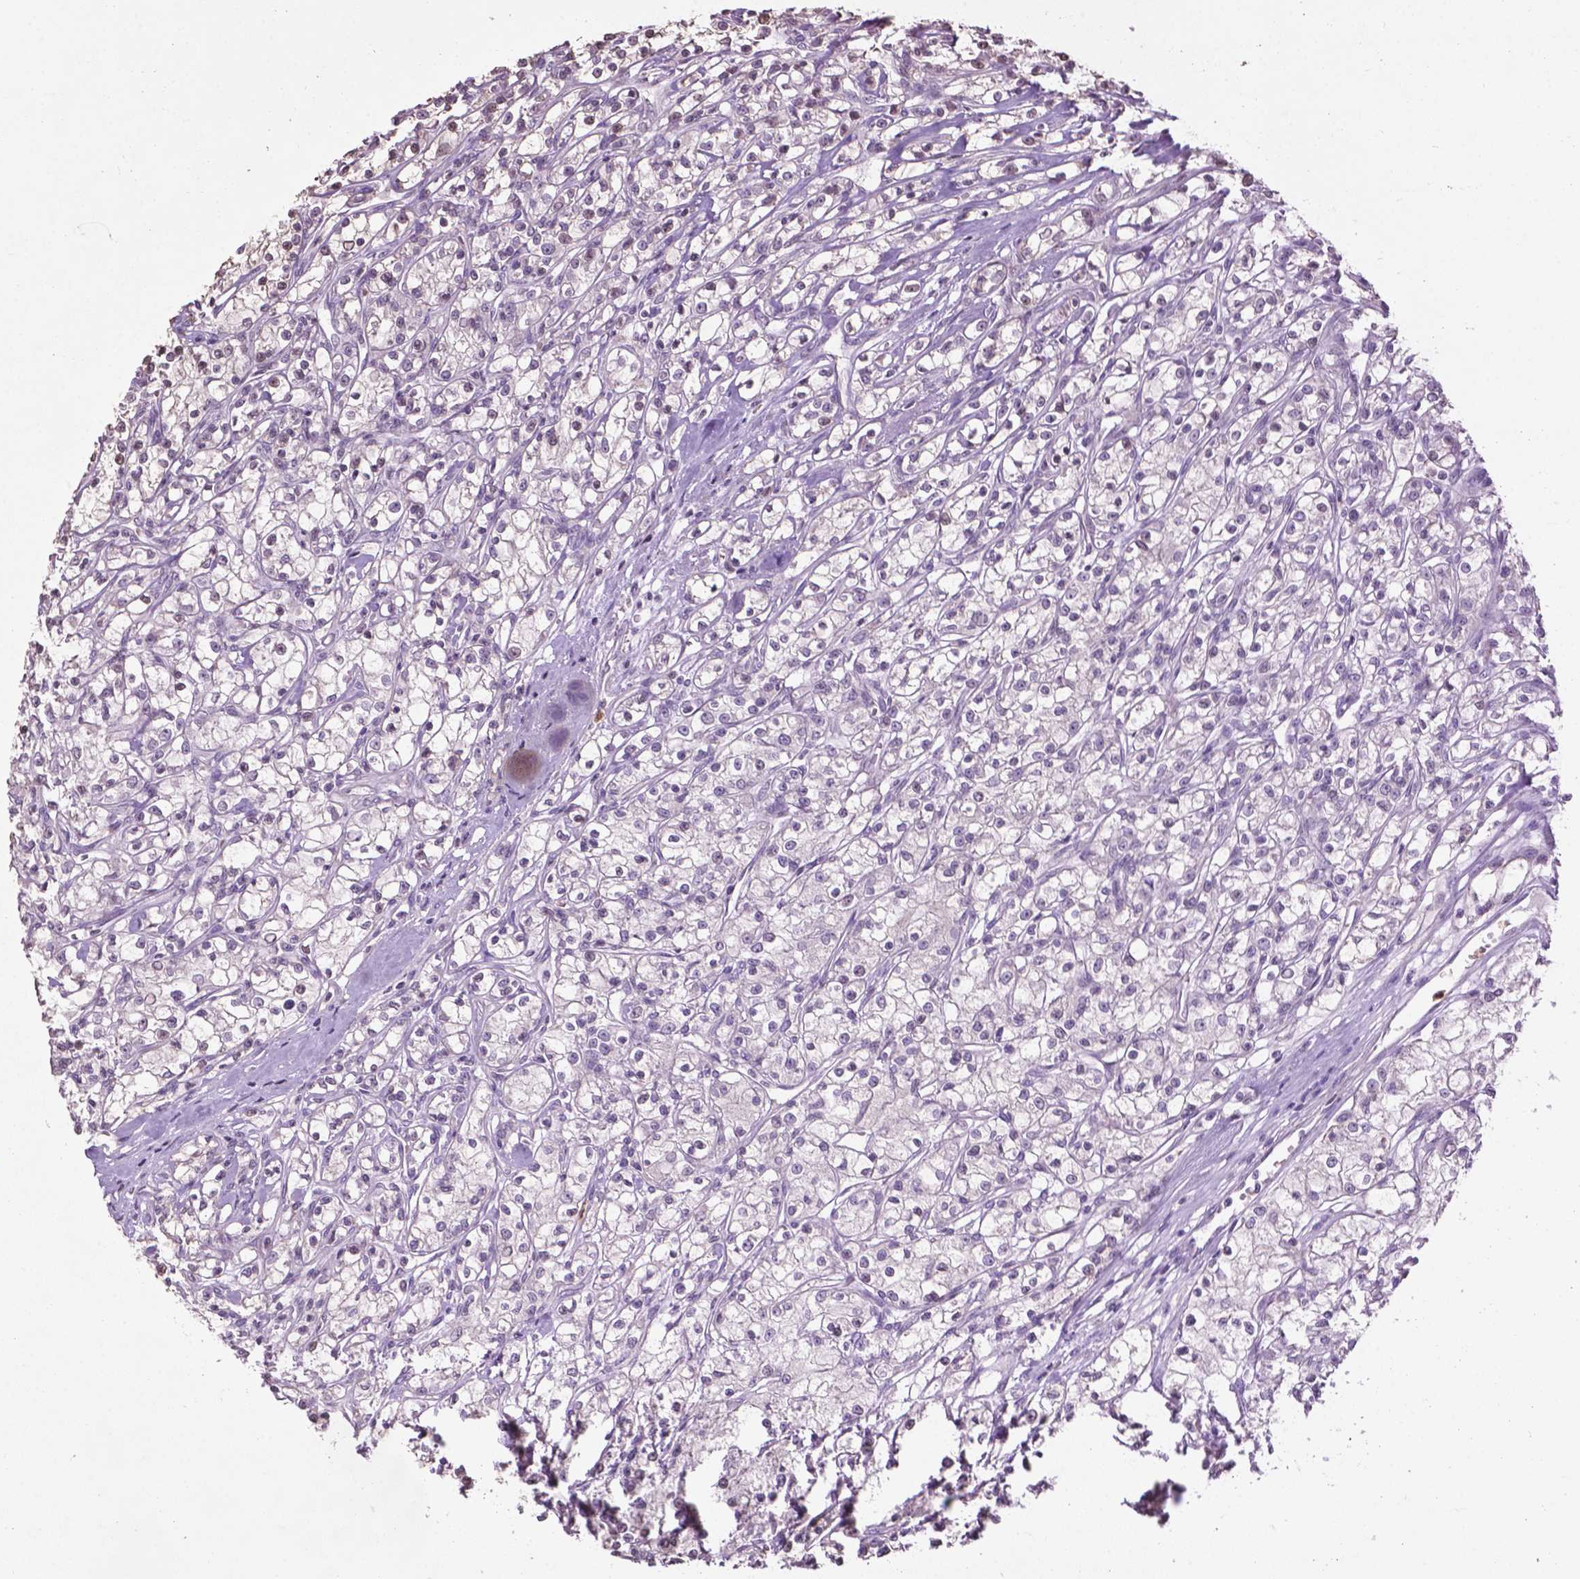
{"staining": {"intensity": "negative", "quantity": "none", "location": "none"}, "tissue": "renal cancer", "cell_type": "Tumor cells", "image_type": "cancer", "snomed": [{"axis": "morphology", "description": "Adenocarcinoma, NOS"}, {"axis": "topography", "description": "Kidney"}], "caption": "Immunohistochemical staining of renal cancer (adenocarcinoma) demonstrates no significant expression in tumor cells.", "gene": "NTNG2", "patient": {"sex": "female", "age": 59}}